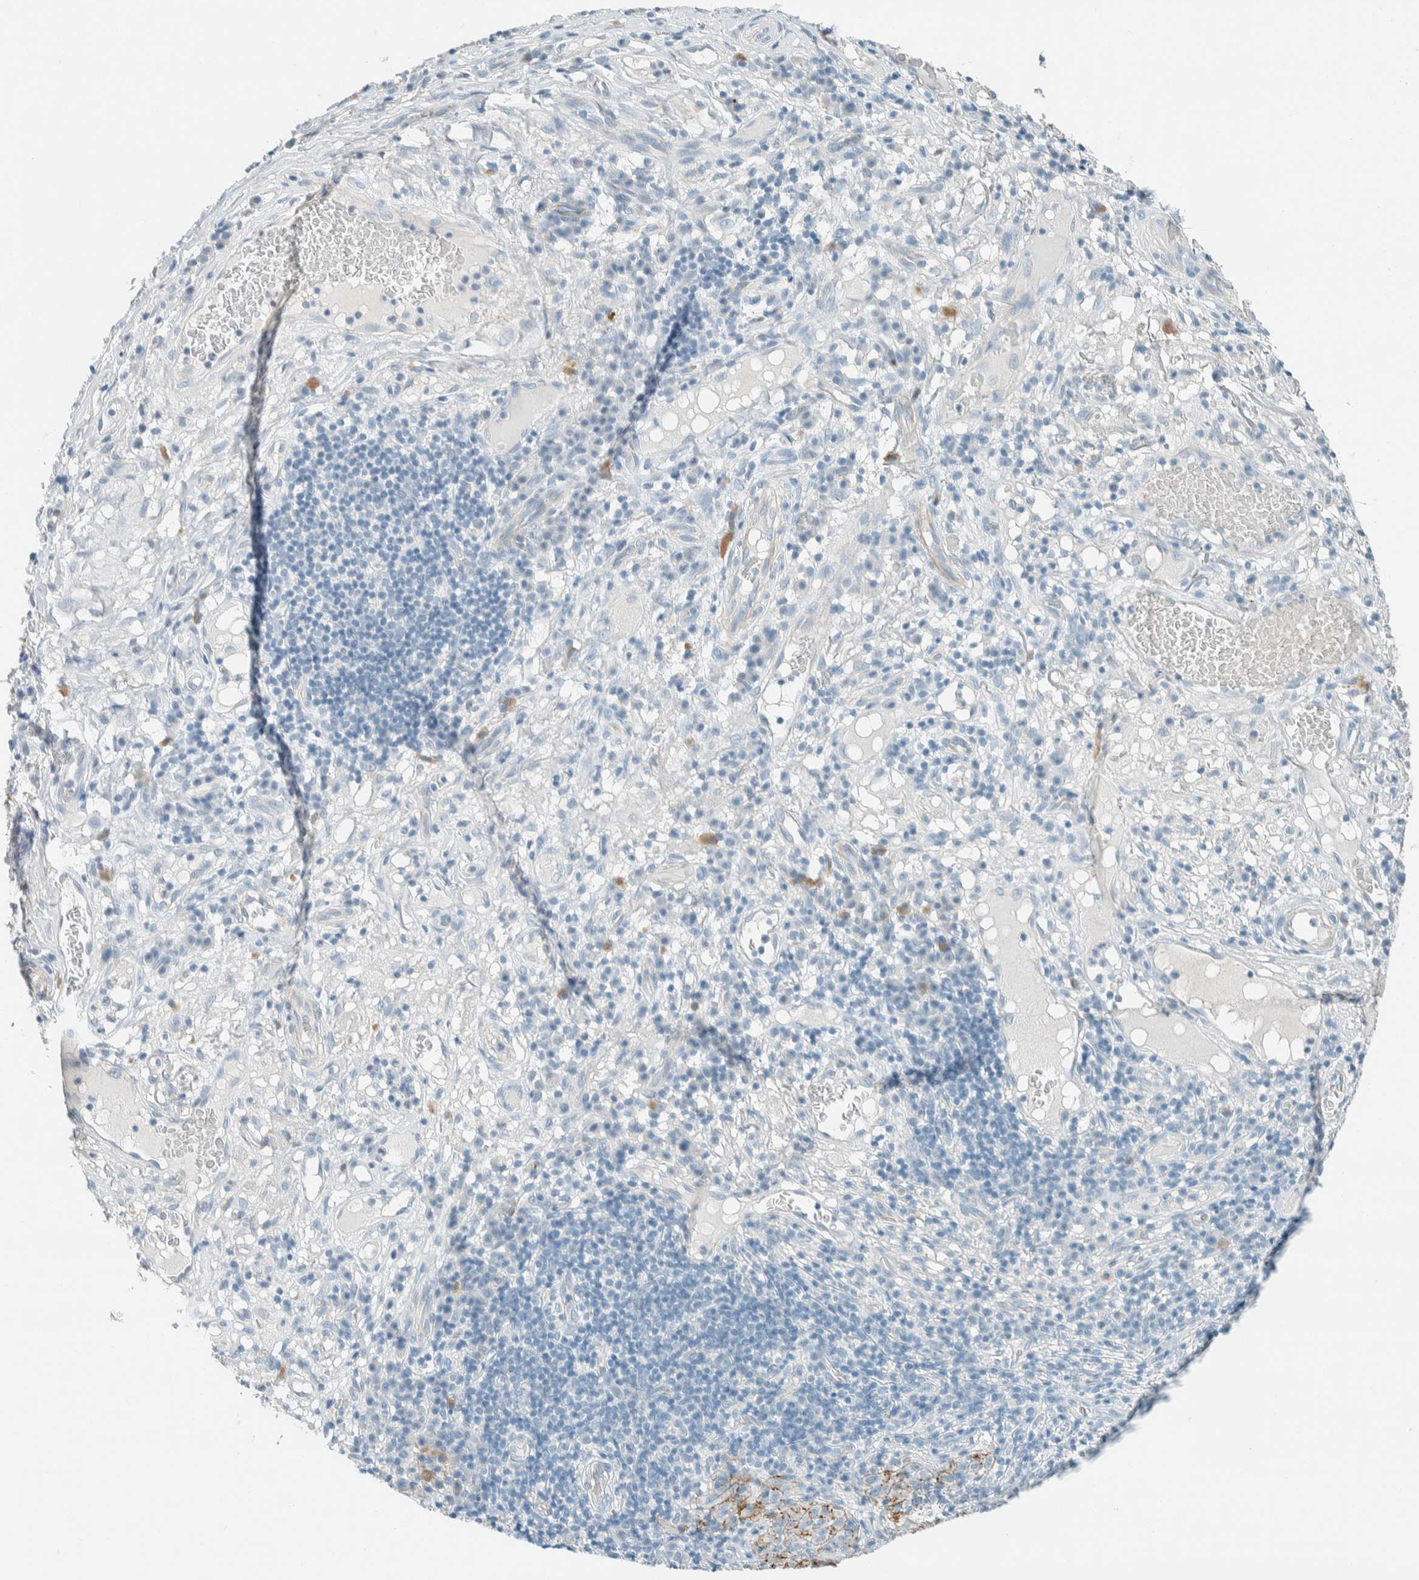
{"staining": {"intensity": "negative", "quantity": "none", "location": "none"}, "tissue": "melanoma", "cell_type": "Tumor cells", "image_type": "cancer", "snomed": [{"axis": "morphology", "description": "Malignant melanoma, NOS"}, {"axis": "topography", "description": "Skin of head"}], "caption": "Human melanoma stained for a protein using immunohistochemistry (IHC) reveals no staining in tumor cells.", "gene": "SLFN12", "patient": {"sex": "male", "age": 96}}